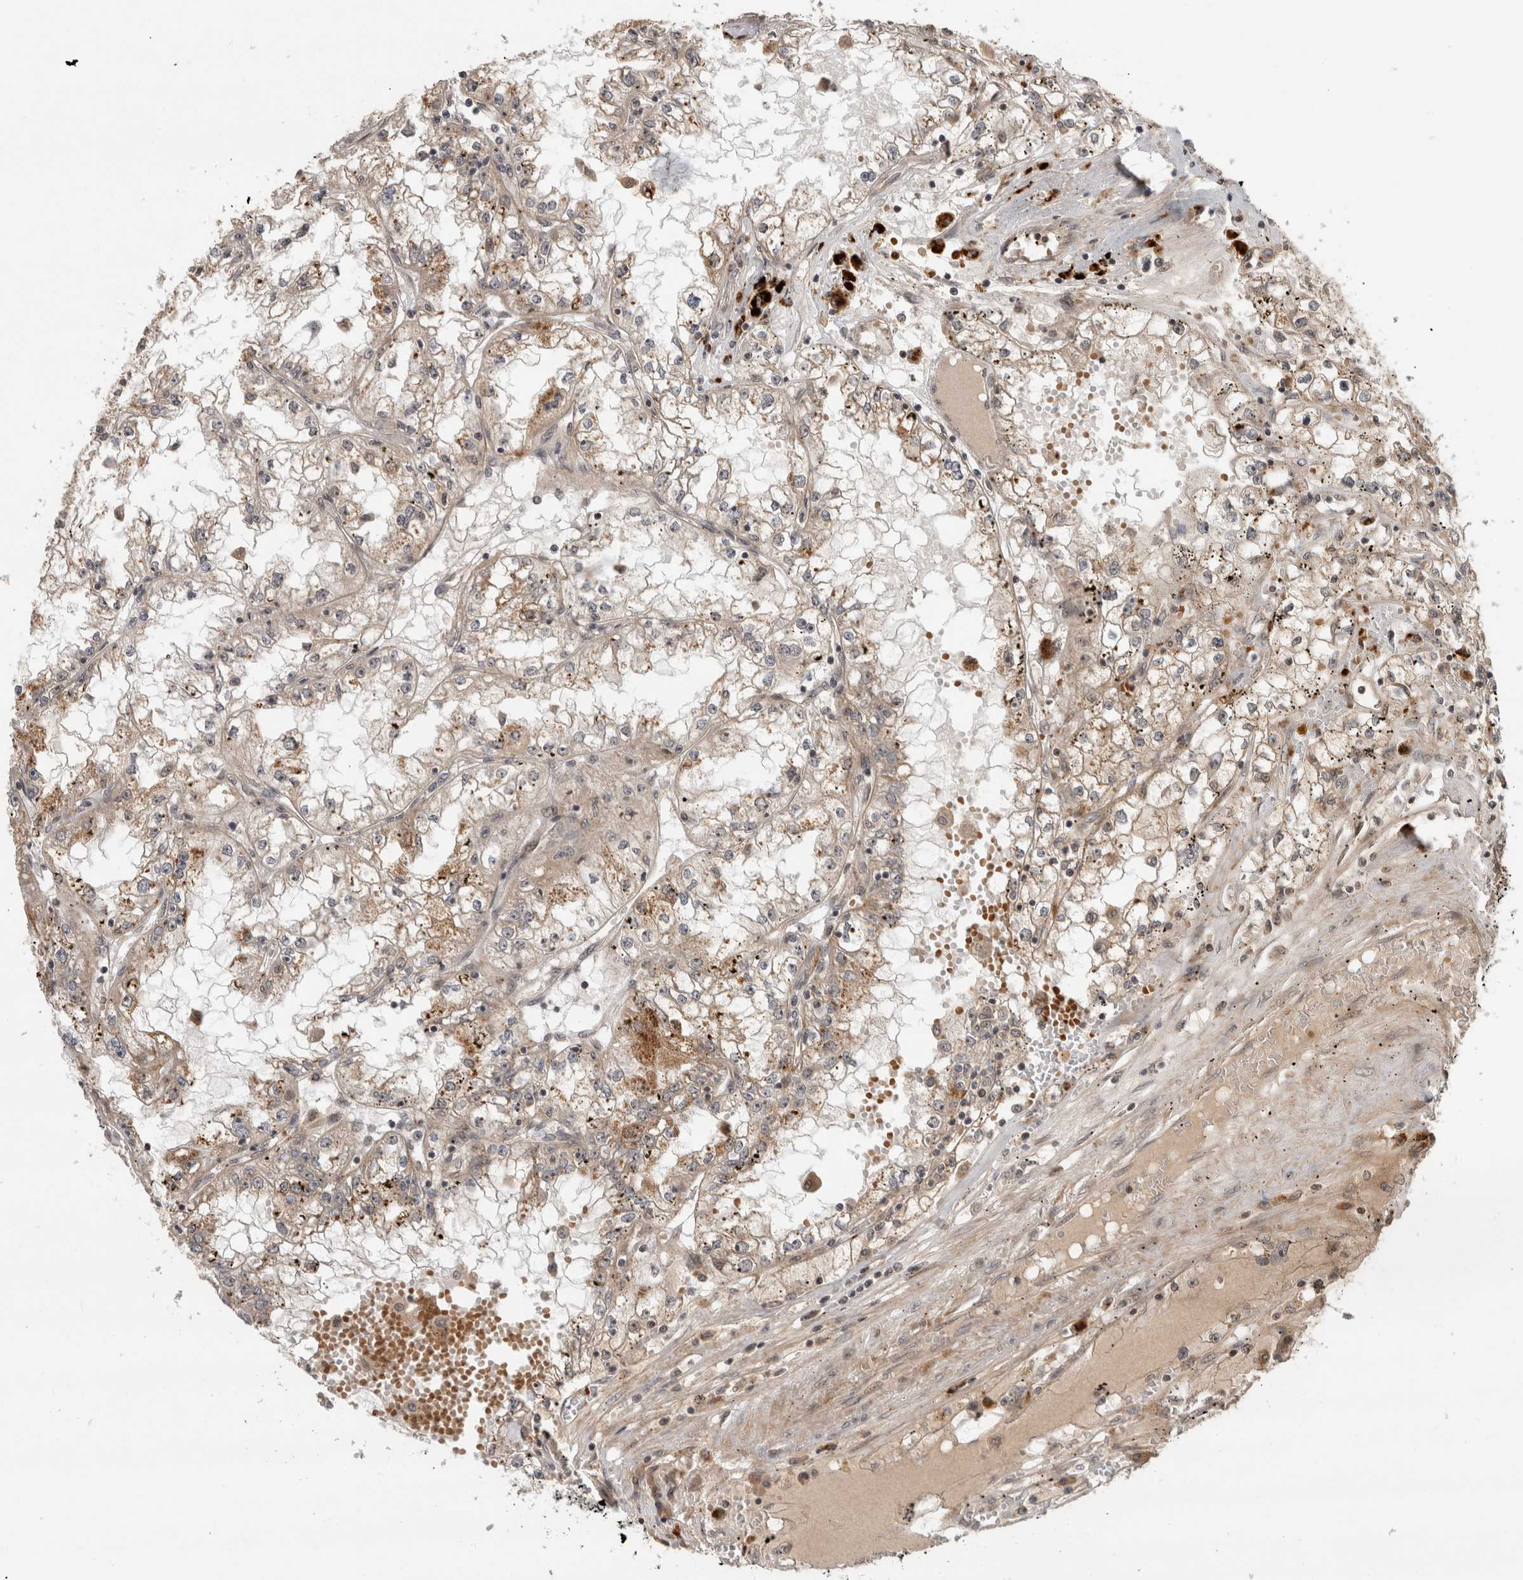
{"staining": {"intensity": "weak", "quantity": "25%-75%", "location": "cytoplasmic/membranous"}, "tissue": "renal cancer", "cell_type": "Tumor cells", "image_type": "cancer", "snomed": [{"axis": "morphology", "description": "Adenocarcinoma, NOS"}, {"axis": "topography", "description": "Kidney"}], "caption": "Approximately 25%-75% of tumor cells in human adenocarcinoma (renal) exhibit weak cytoplasmic/membranous protein positivity as visualized by brown immunohistochemical staining.", "gene": "PITPNC1", "patient": {"sex": "male", "age": 56}}